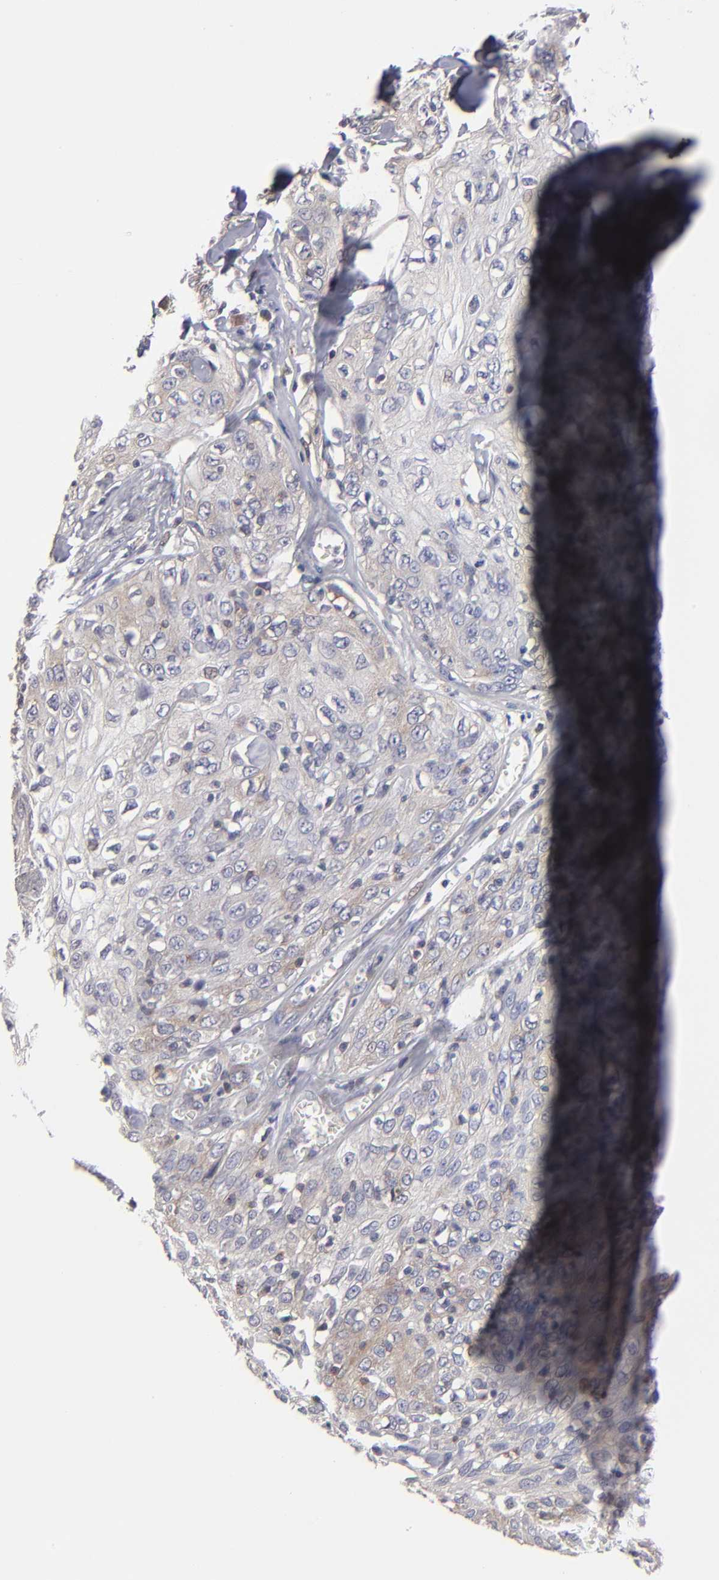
{"staining": {"intensity": "weak", "quantity": "25%-75%", "location": "cytoplasmic/membranous"}, "tissue": "skin cancer", "cell_type": "Tumor cells", "image_type": "cancer", "snomed": [{"axis": "morphology", "description": "Squamous cell carcinoma, NOS"}, {"axis": "topography", "description": "Skin"}], "caption": "Immunohistochemical staining of skin squamous cell carcinoma displays low levels of weak cytoplasmic/membranous positivity in approximately 25%-75% of tumor cells.", "gene": "CEP97", "patient": {"sex": "male", "age": 65}}